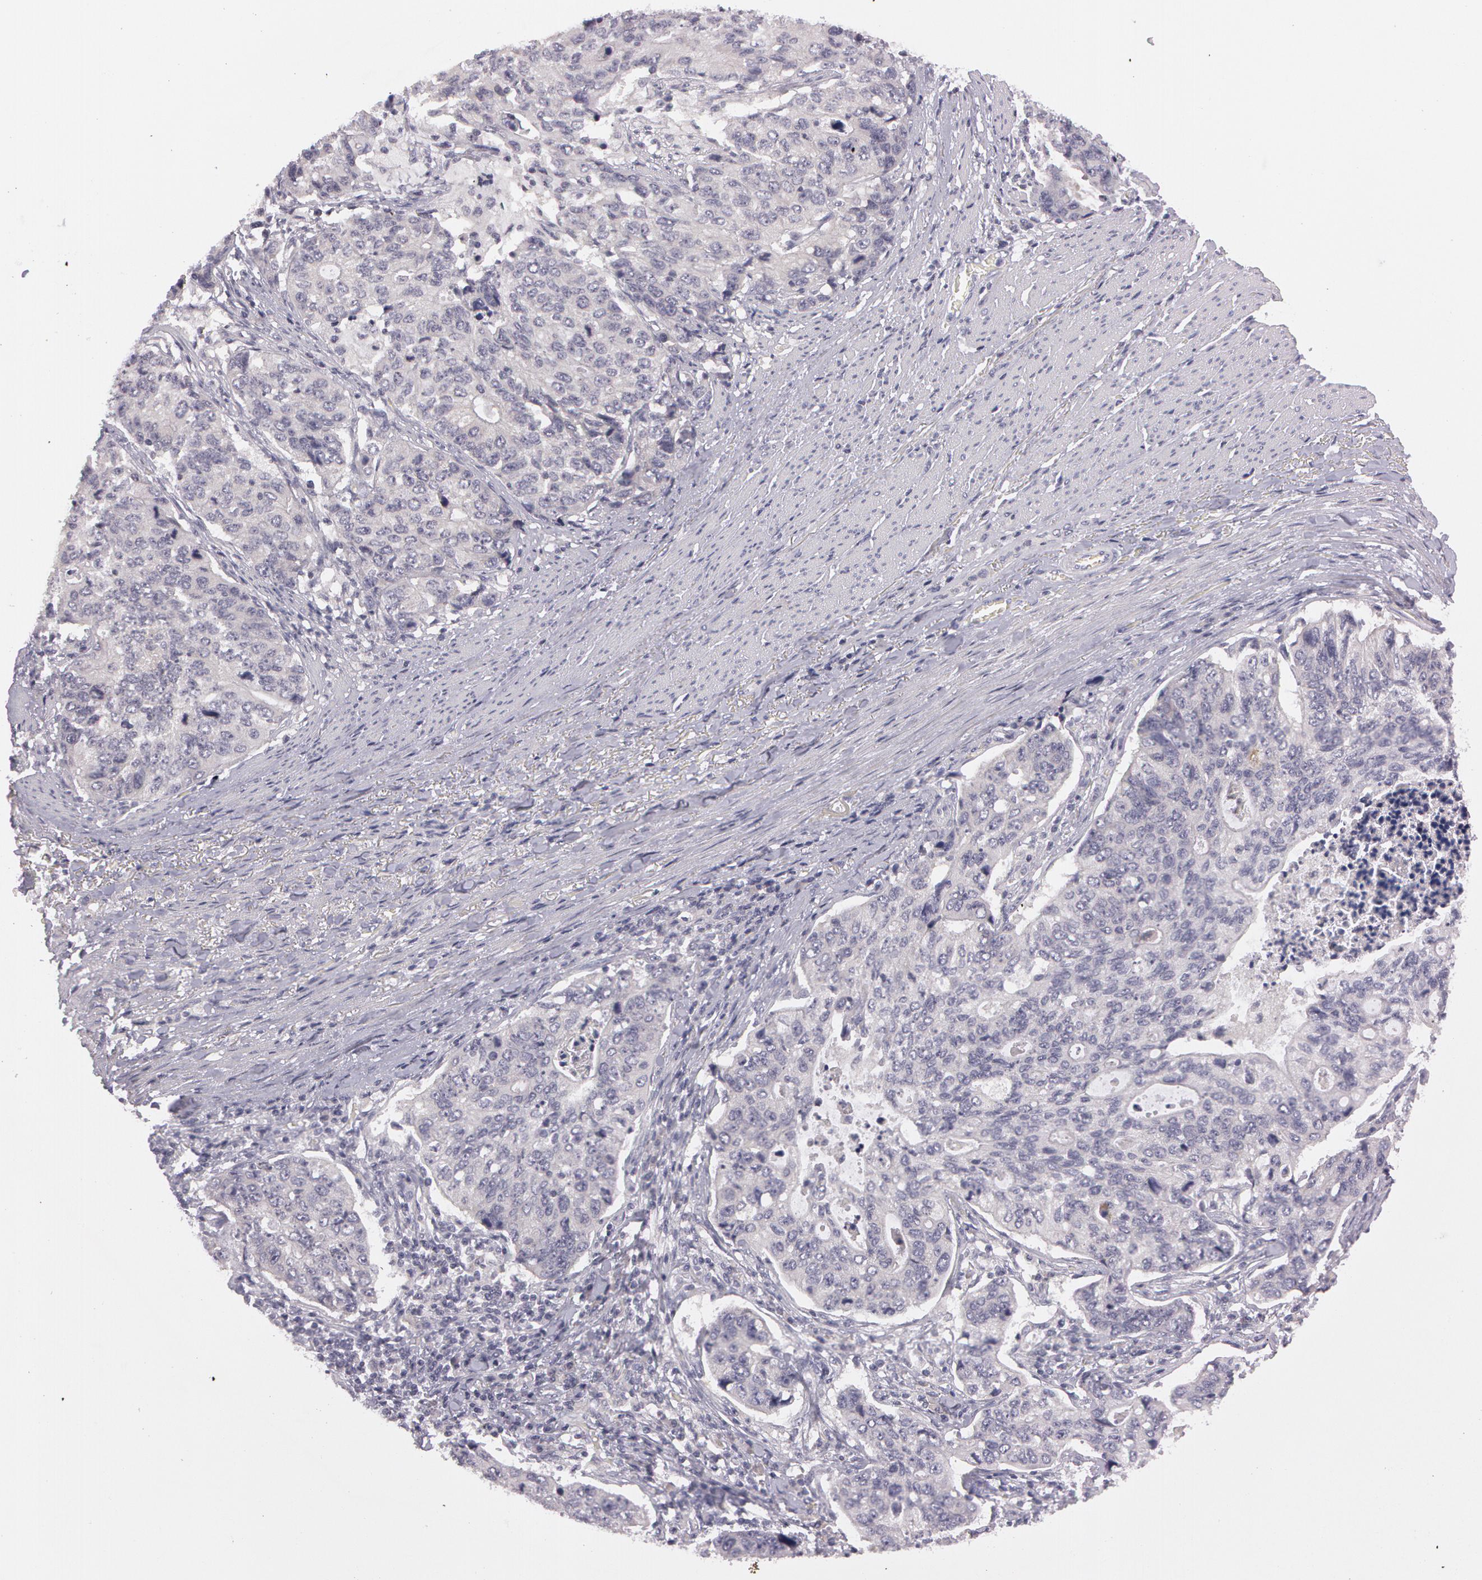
{"staining": {"intensity": "negative", "quantity": "none", "location": "none"}, "tissue": "stomach cancer", "cell_type": "Tumor cells", "image_type": "cancer", "snomed": [{"axis": "morphology", "description": "Adenocarcinoma, NOS"}, {"axis": "topography", "description": "Esophagus"}, {"axis": "topography", "description": "Stomach"}], "caption": "This is a histopathology image of immunohistochemistry (IHC) staining of stomach cancer (adenocarcinoma), which shows no staining in tumor cells.", "gene": "MXRA5", "patient": {"sex": "male", "age": 74}}